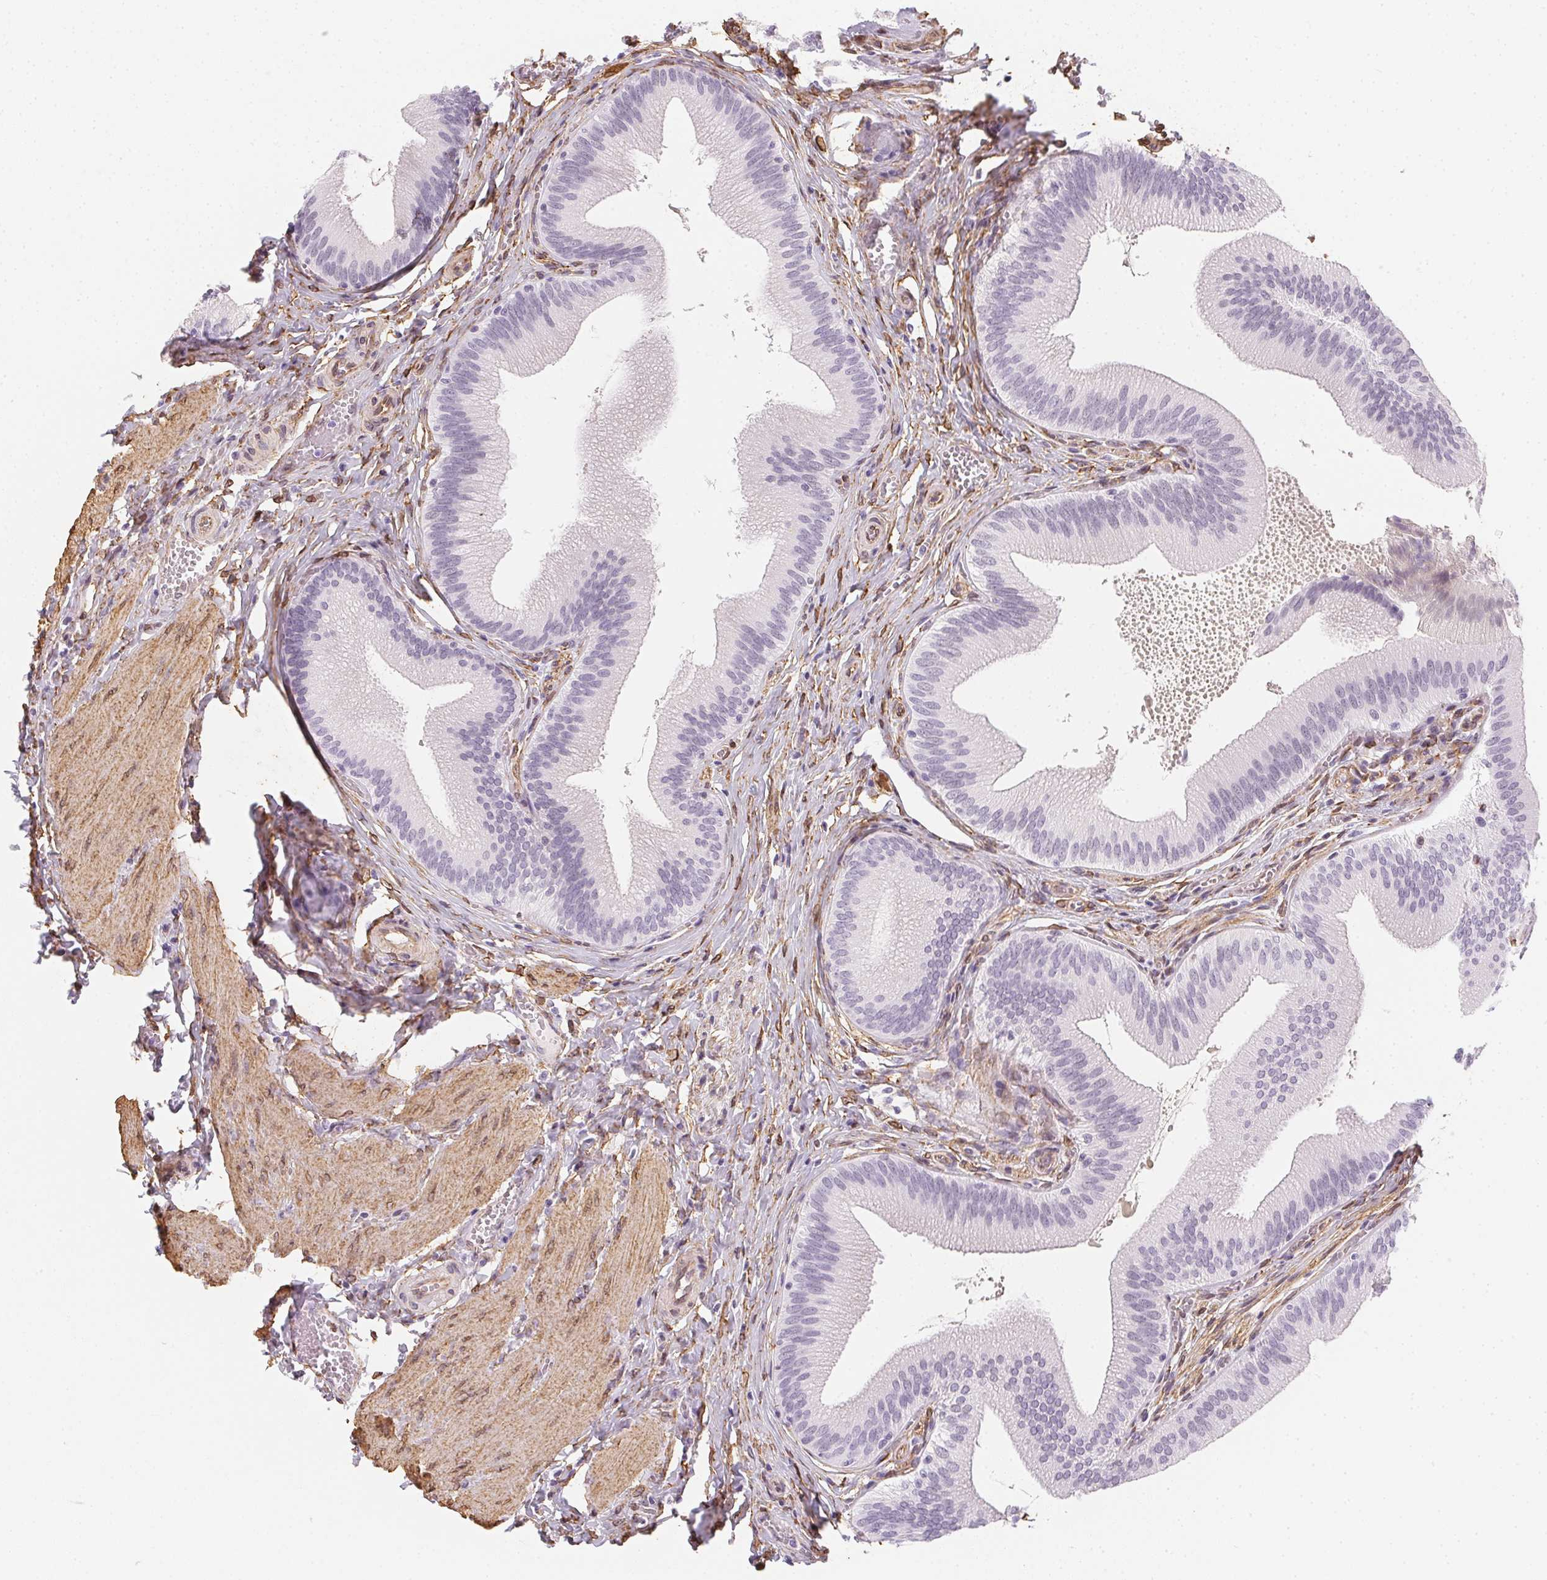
{"staining": {"intensity": "negative", "quantity": "none", "location": "none"}, "tissue": "gallbladder", "cell_type": "Glandular cells", "image_type": "normal", "snomed": [{"axis": "morphology", "description": "Normal tissue, NOS"}, {"axis": "topography", "description": "Gallbladder"}], "caption": "IHC image of normal human gallbladder stained for a protein (brown), which exhibits no expression in glandular cells.", "gene": "RSBN1", "patient": {"sex": "male", "age": 17}}